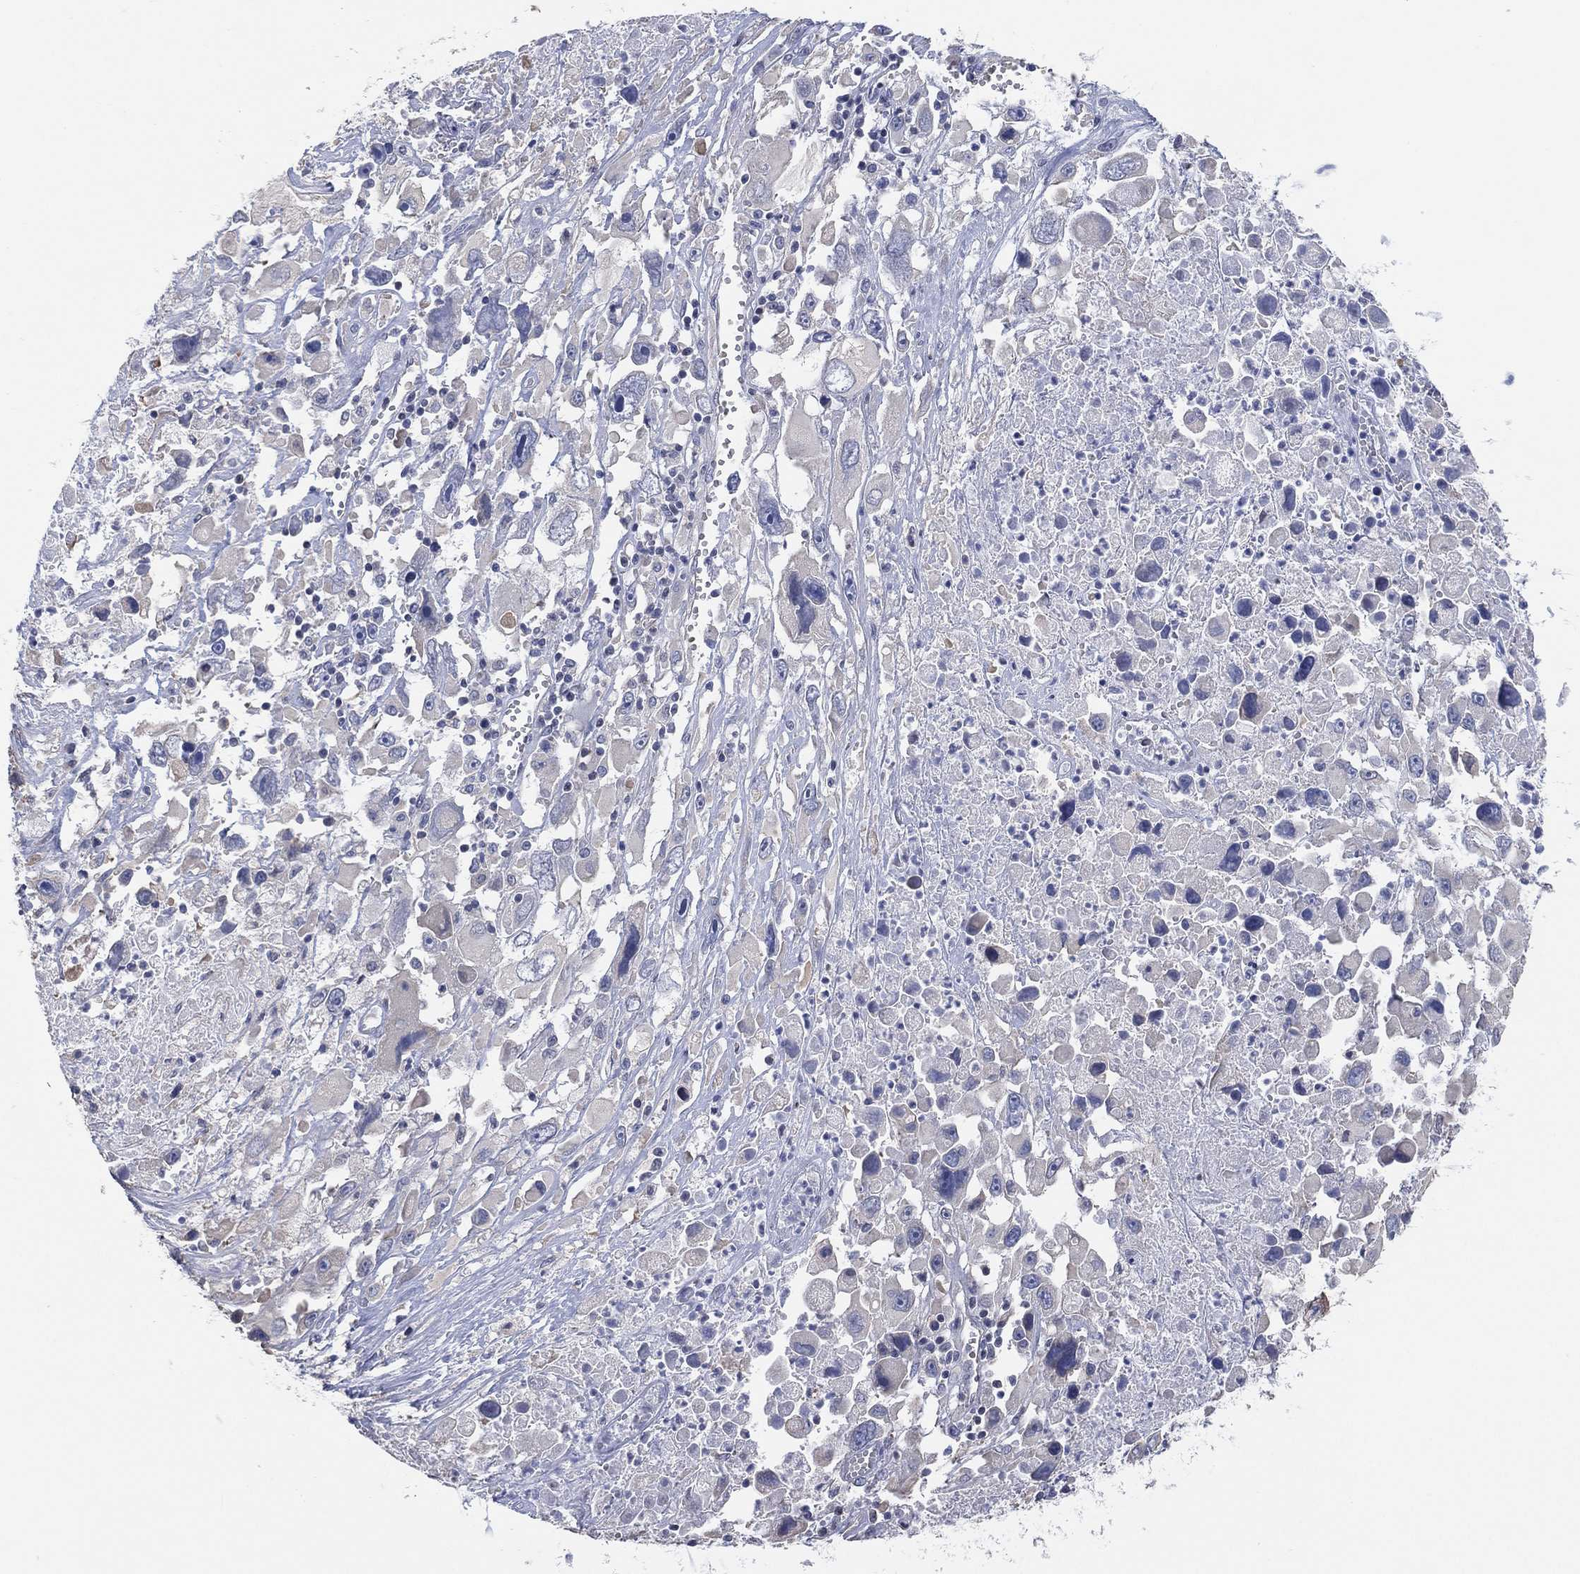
{"staining": {"intensity": "negative", "quantity": "none", "location": "none"}, "tissue": "melanoma", "cell_type": "Tumor cells", "image_type": "cancer", "snomed": [{"axis": "morphology", "description": "Malignant melanoma, Metastatic site"}, {"axis": "topography", "description": "Soft tissue"}], "caption": "The photomicrograph reveals no staining of tumor cells in malignant melanoma (metastatic site).", "gene": "CFTR", "patient": {"sex": "male", "age": 50}}